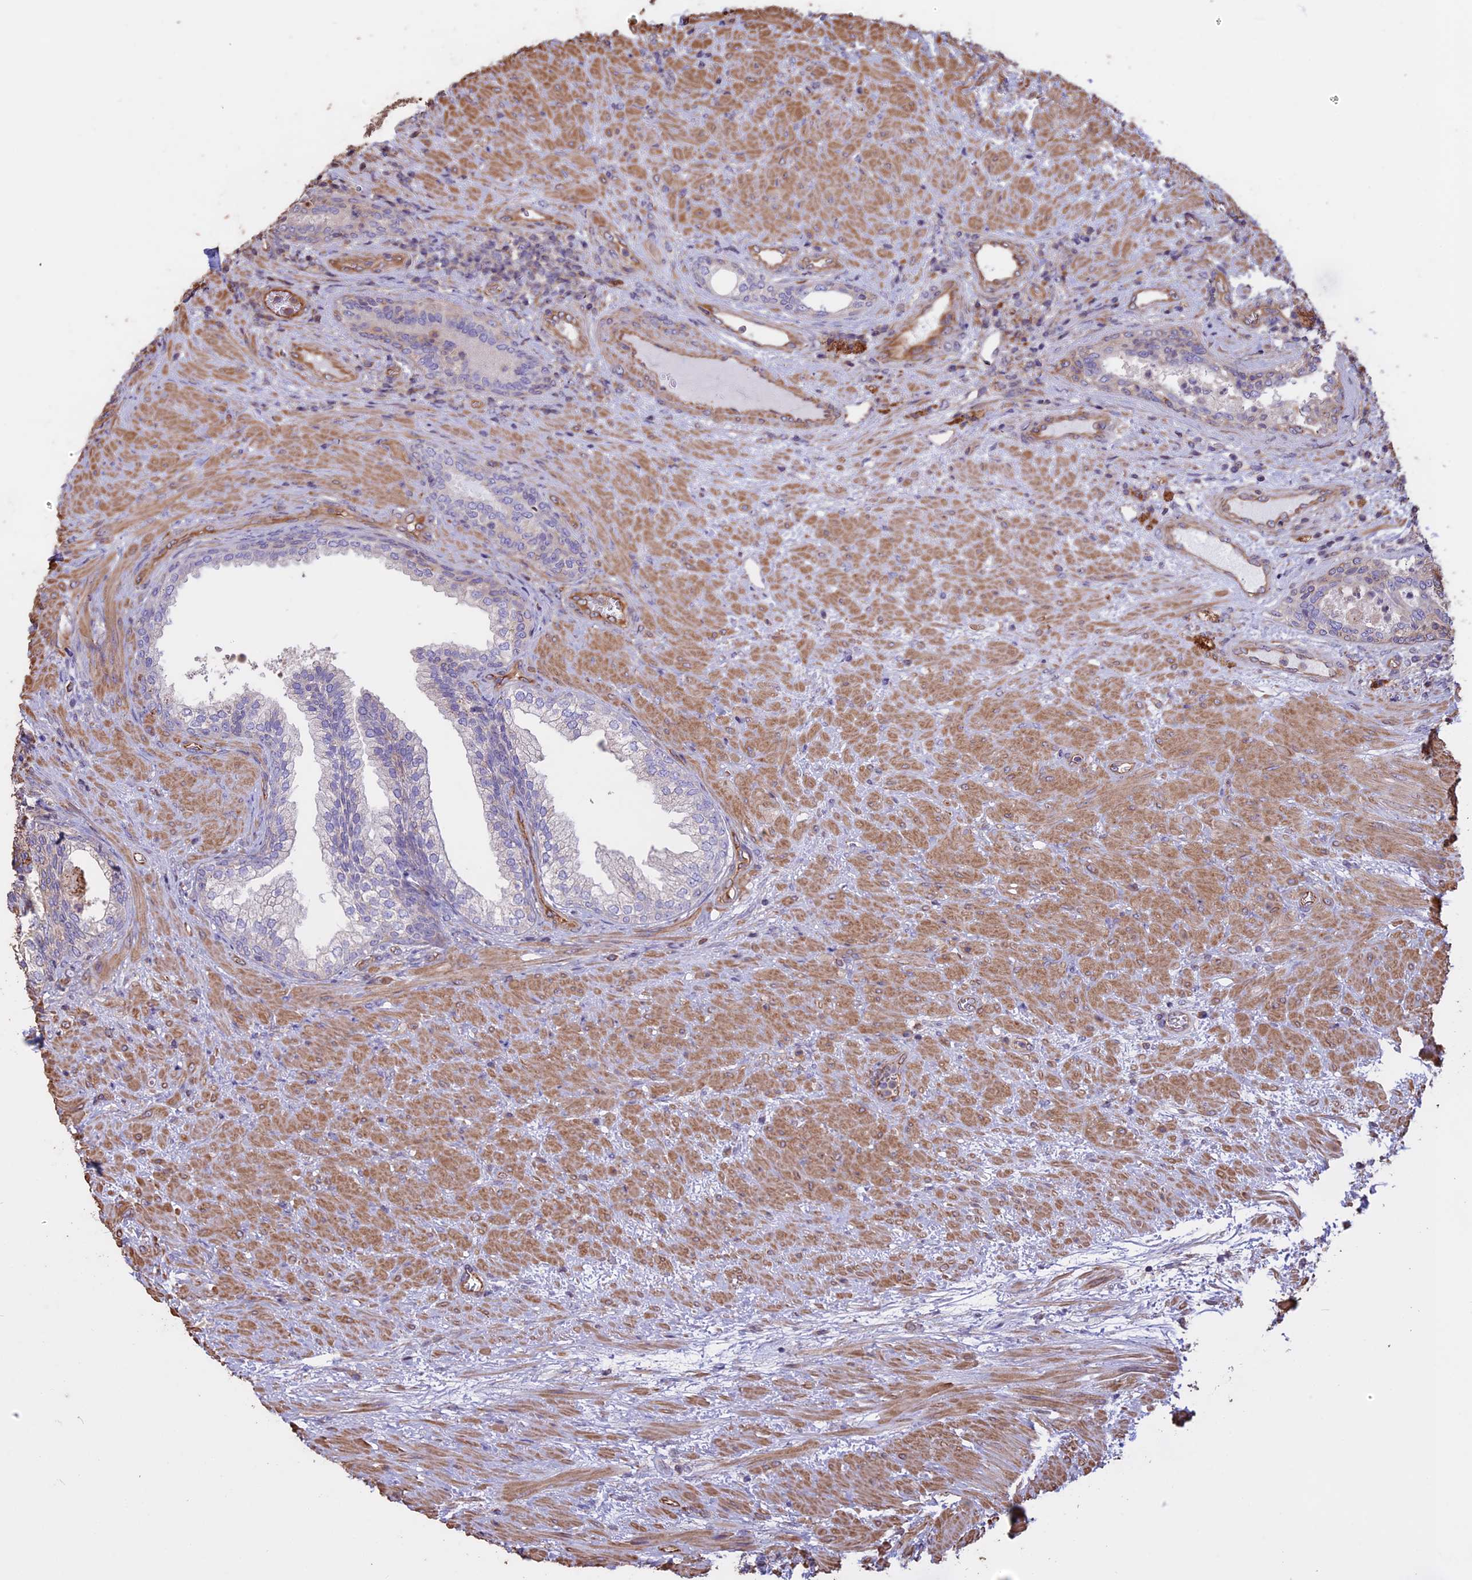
{"staining": {"intensity": "weak", "quantity": "<25%", "location": "cytoplasmic/membranous"}, "tissue": "prostate", "cell_type": "Glandular cells", "image_type": "normal", "snomed": [{"axis": "morphology", "description": "Normal tissue, NOS"}, {"axis": "topography", "description": "Prostate"}], "caption": "Immunohistochemistry of unremarkable human prostate exhibits no staining in glandular cells.", "gene": "CCDC148", "patient": {"sex": "male", "age": 76}}